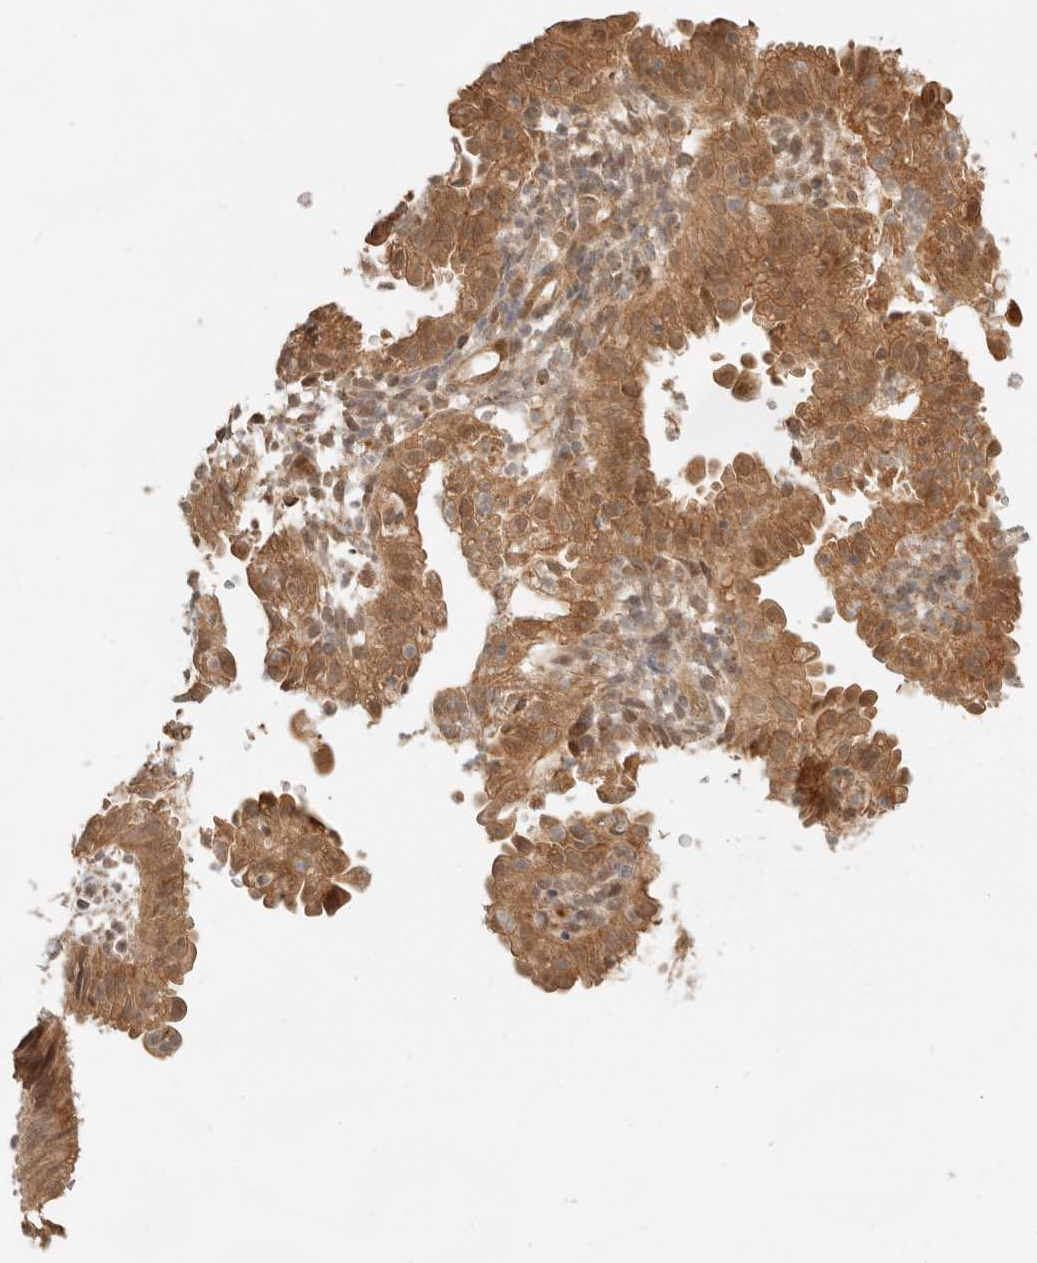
{"staining": {"intensity": "moderate", "quantity": ">75%", "location": "cytoplasmic/membranous"}, "tissue": "endometrial cancer", "cell_type": "Tumor cells", "image_type": "cancer", "snomed": [{"axis": "morphology", "description": "Adenocarcinoma, NOS"}, {"axis": "topography", "description": "Endometrium"}], "caption": "Immunohistochemistry (IHC) staining of endometrial cancer (adenocarcinoma), which demonstrates medium levels of moderate cytoplasmic/membranous staining in approximately >75% of tumor cells indicating moderate cytoplasmic/membranous protein staining. The staining was performed using DAB (brown) for protein detection and nuclei were counterstained in hematoxylin (blue).", "gene": "BAALC", "patient": {"sex": "female", "age": 51}}